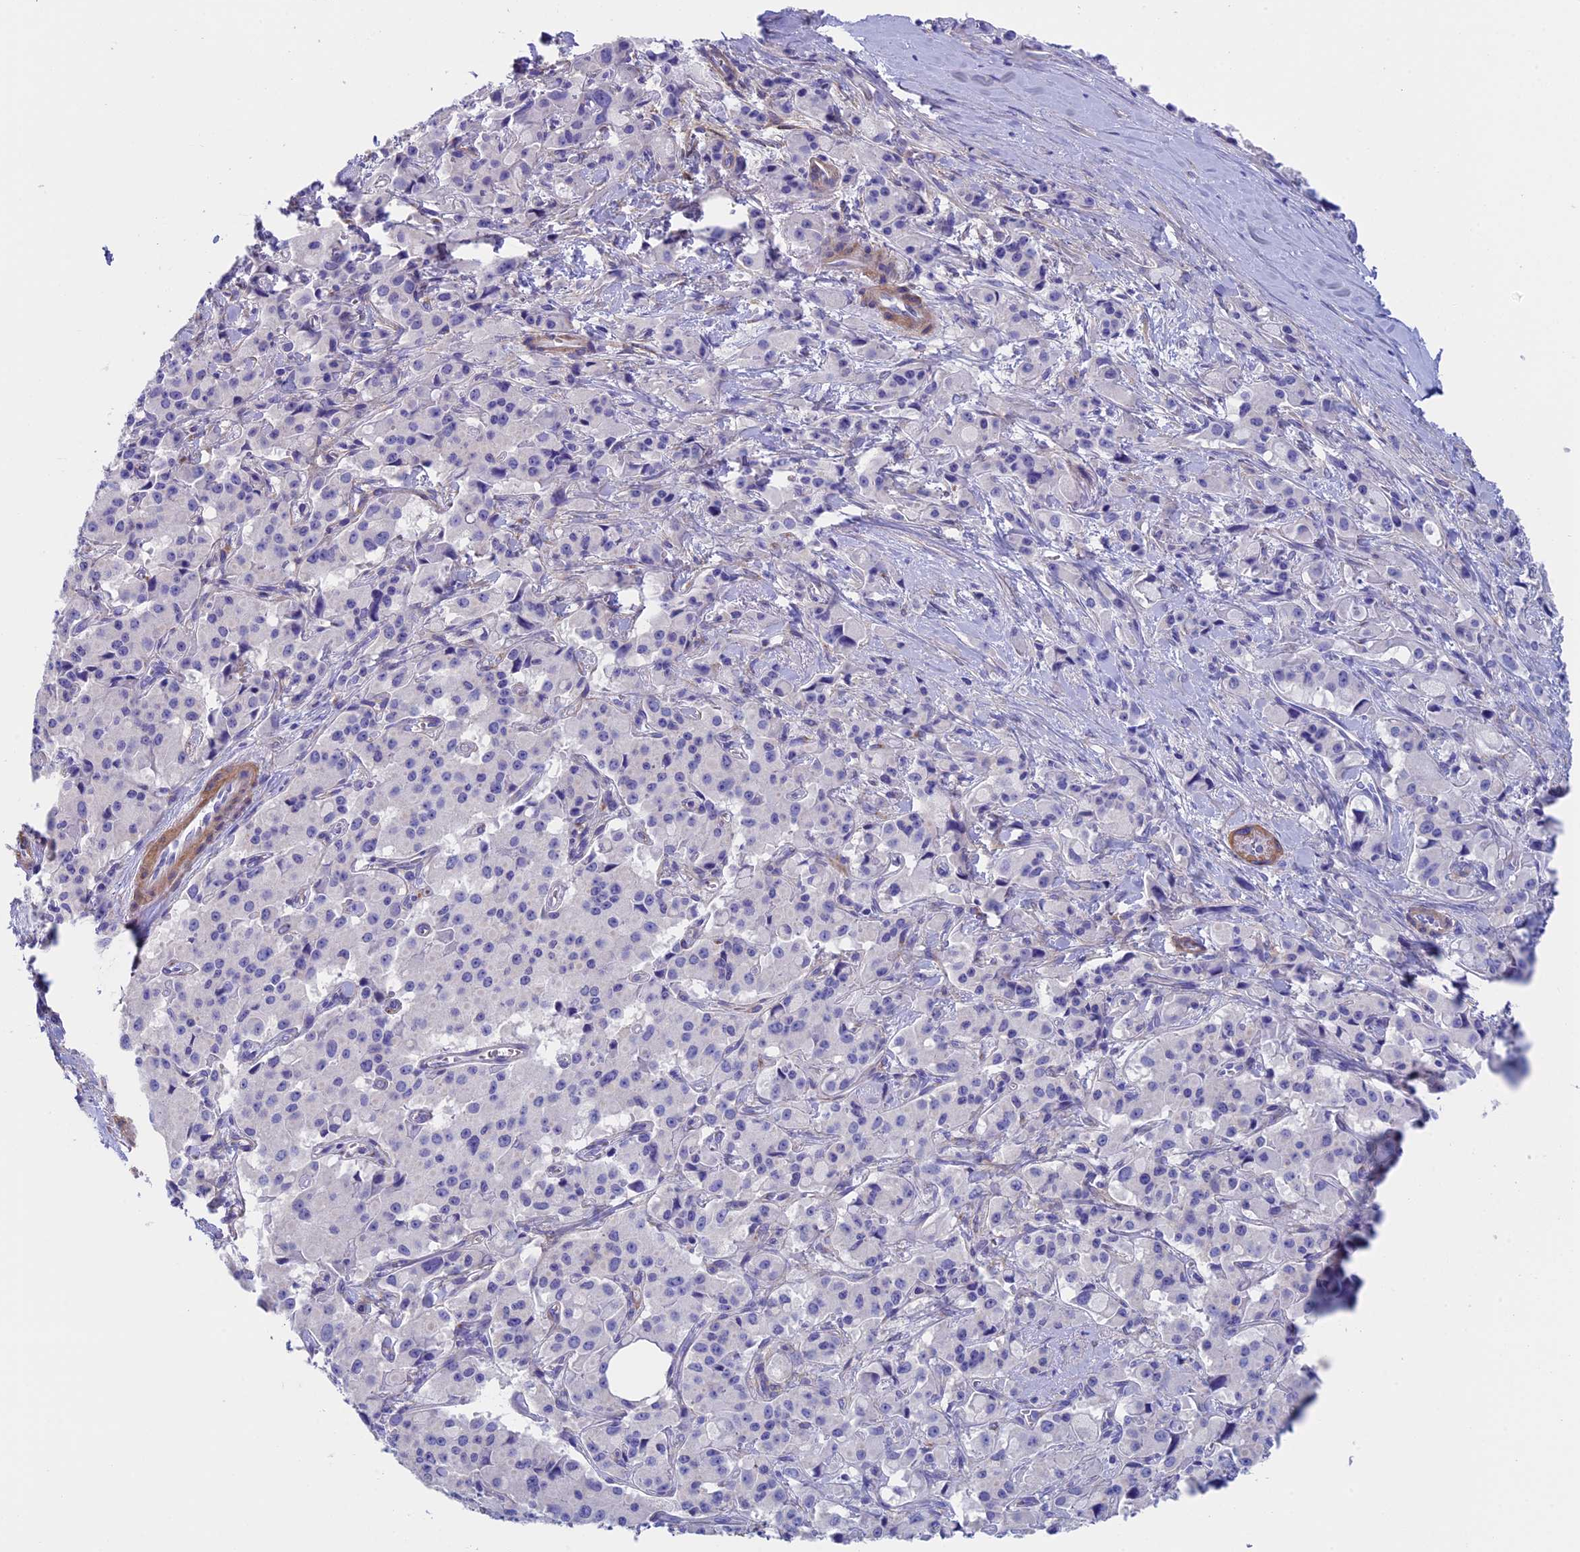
{"staining": {"intensity": "negative", "quantity": "none", "location": "none"}, "tissue": "pancreatic cancer", "cell_type": "Tumor cells", "image_type": "cancer", "snomed": [{"axis": "morphology", "description": "Adenocarcinoma, NOS"}, {"axis": "topography", "description": "Pancreas"}], "caption": "A photomicrograph of pancreatic adenocarcinoma stained for a protein demonstrates no brown staining in tumor cells.", "gene": "ADH7", "patient": {"sex": "male", "age": 65}}